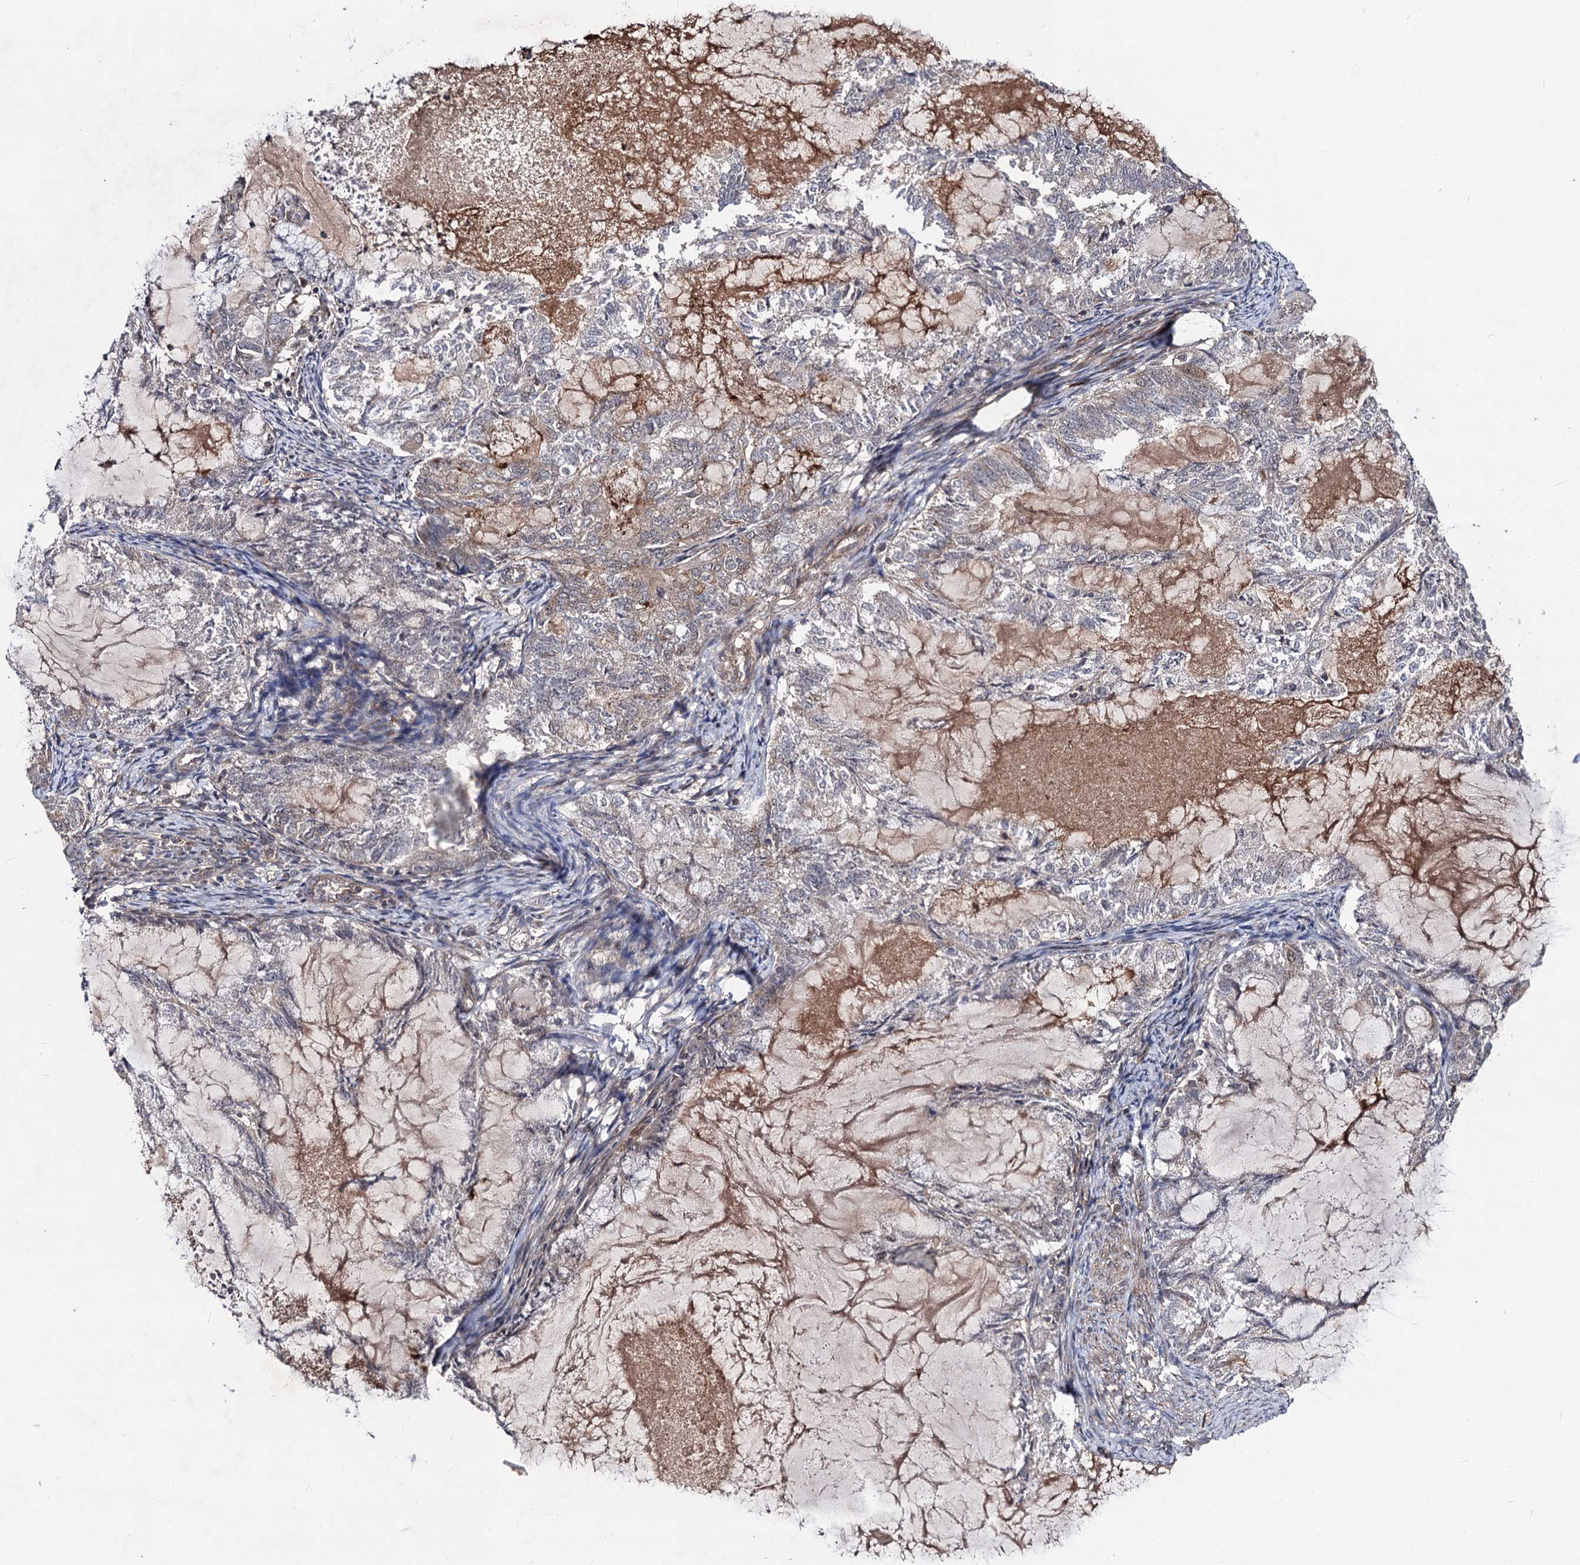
{"staining": {"intensity": "moderate", "quantity": "25%-75%", "location": "cytoplasmic/membranous"}, "tissue": "endometrial cancer", "cell_type": "Tumor cells", "image_type": "cancer", "snomed": [{"axis": "morphology", "description": "Adenocarcinoma, NOS"}, {"axis": "topography", "description": "Endometrium"}], "caption": "Human adenocarcinoma (endometrial) stained for a protein (brown) shows moderate cytoplasmic/membranous positive expression in about 25%-75% of tumor cells.", "gene": "KXD1", "patient": {"sex": "female", "age": 86}}